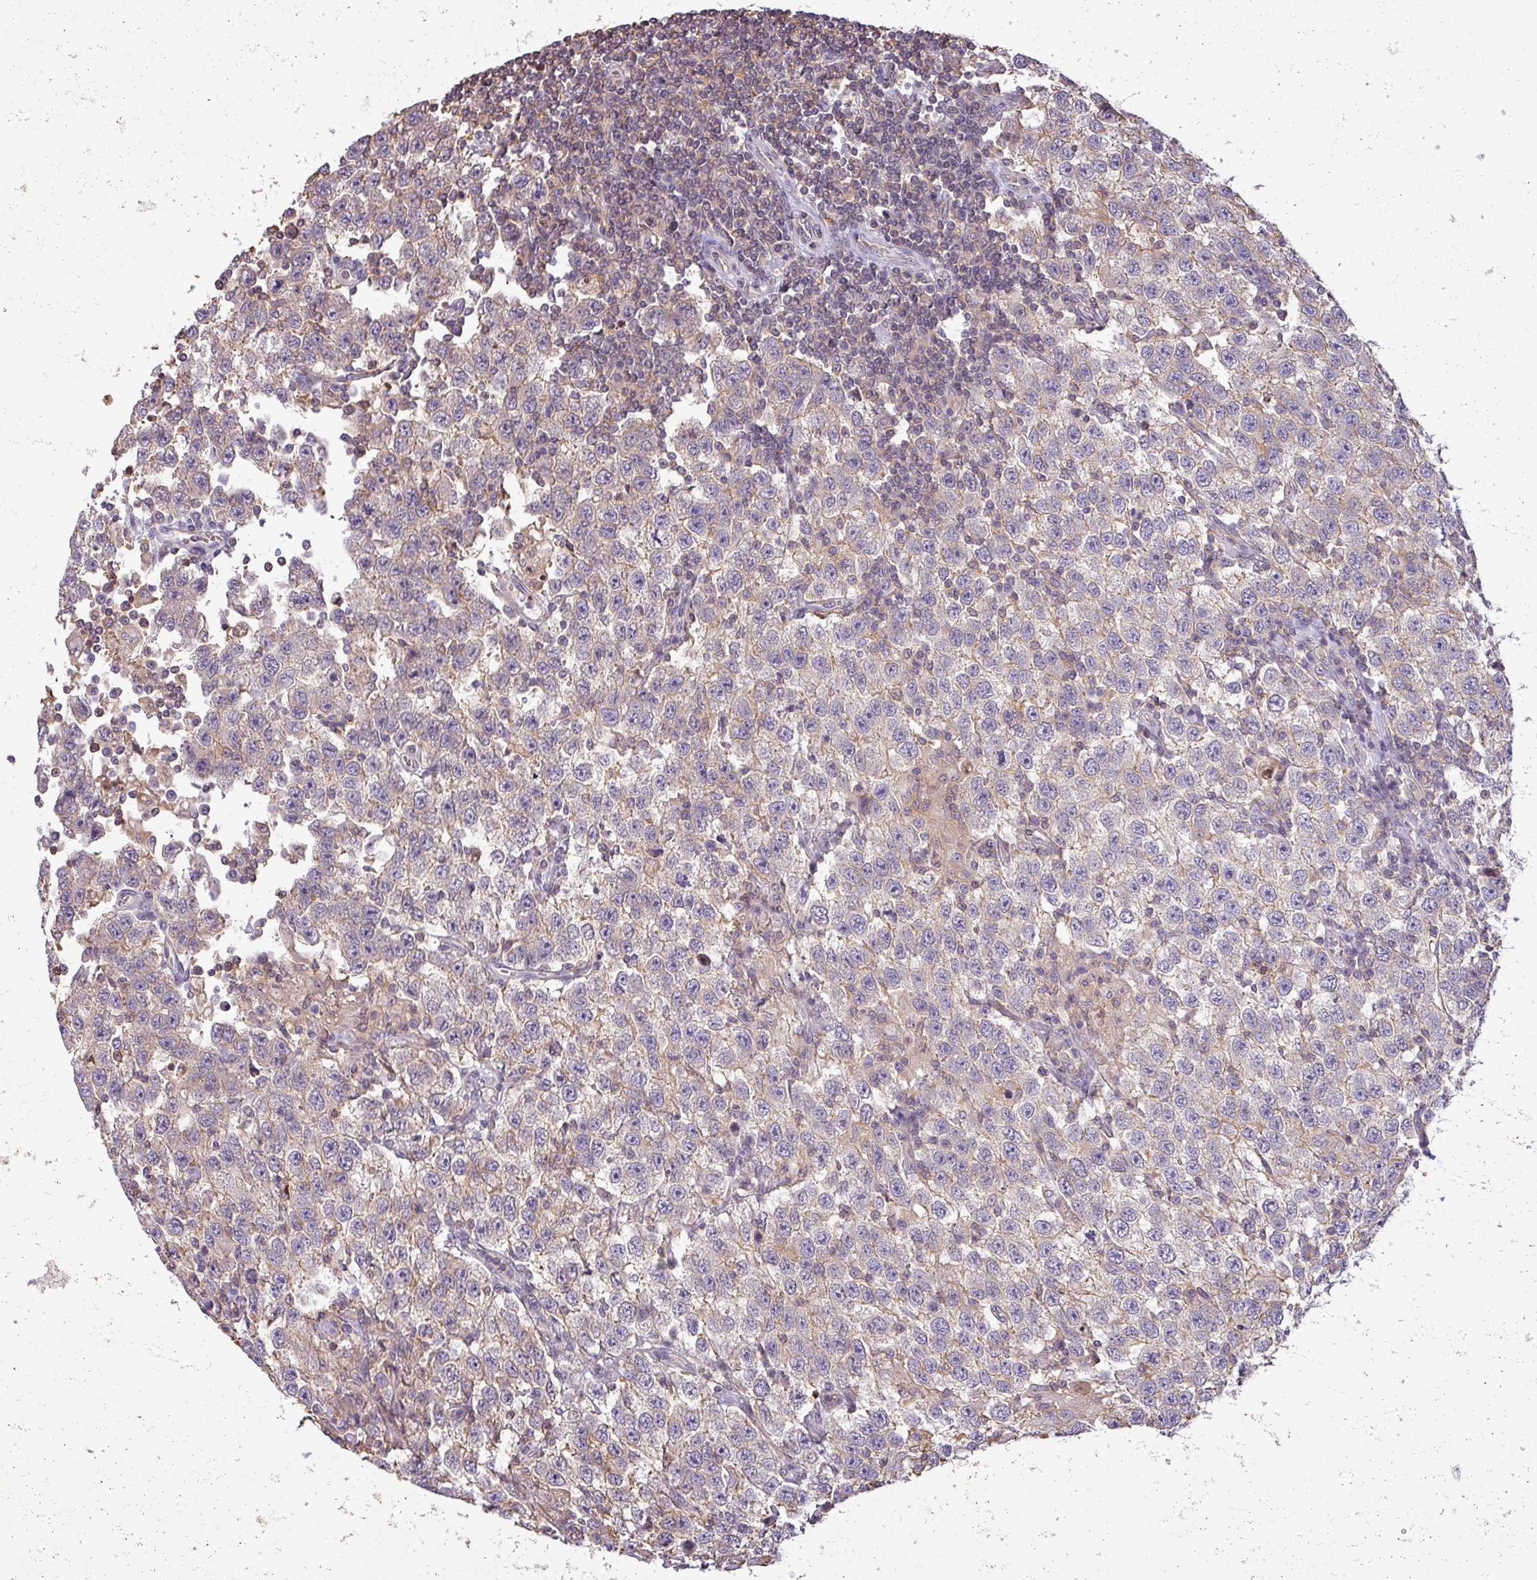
{"staining": {"intensity": "negative", "quantity": "none", "location": "none"}, "tissue": "testis cancer", "cell_type": "Tumor cells", "image_type": "cancer", "snomed": [{"axis": "morphology", "description": "Seminoma, NOS"}, {"axis": "topography", "description": "Testis"}], "caption": "Immunohistochemistry micrograph of neoplastic tissue: human testis cancer (seminoma) stained with DAB (3,3'-diaminobenzidine) exhibits no significant protein positivity in tumor cells.", "gene": "ZNF835", "patient": {"sex": "male", "age": 41}}